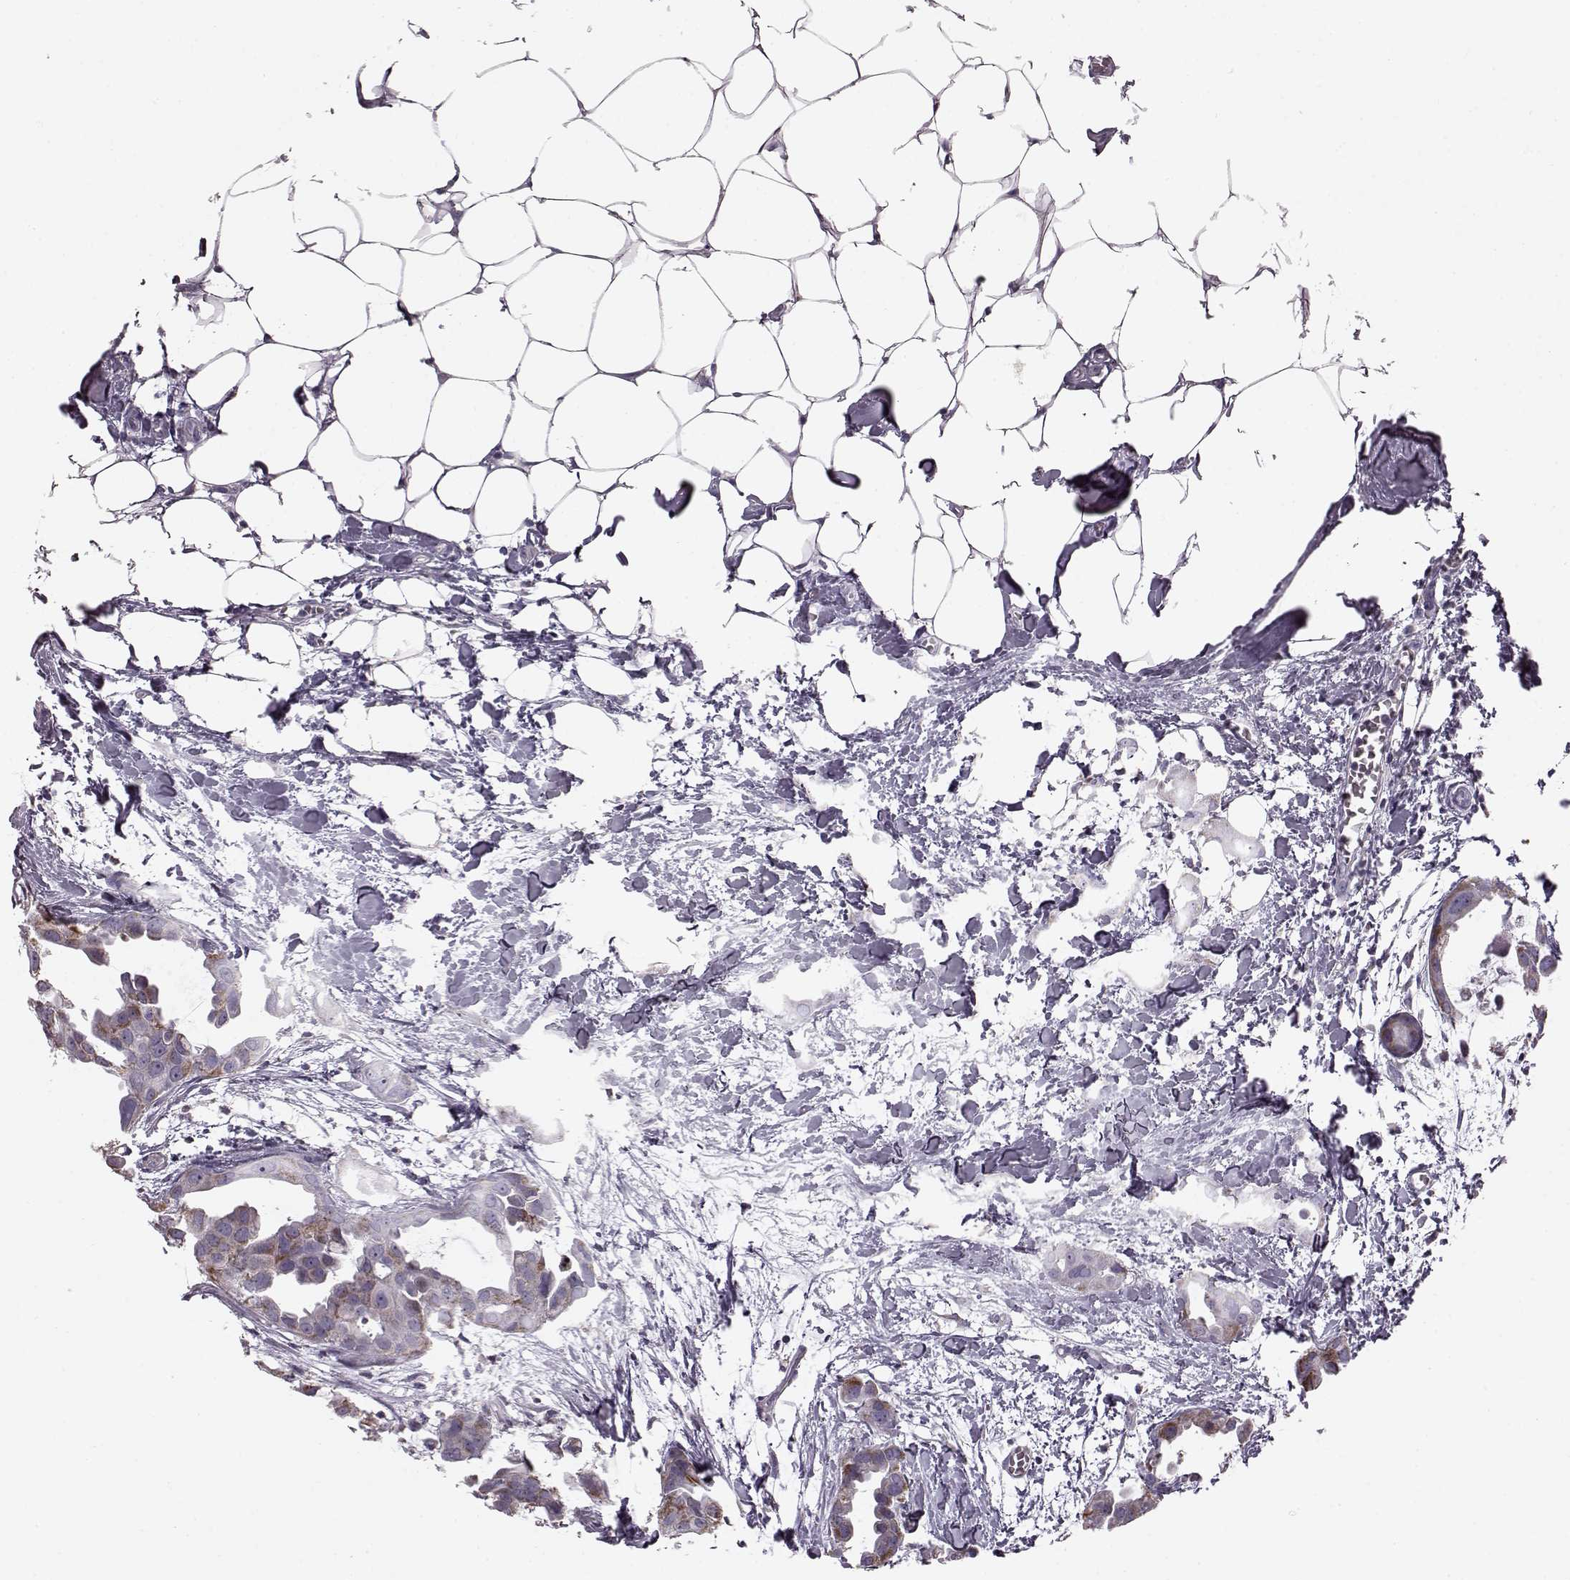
{"staining": {"intensity": "moderate", "quantity": ">75%", "location": "cytoplasmic/membranous"}, "tissue": "breast cancer", "cell_type": "Tumor cells", "image_type": "cancer", "snomed": [{"axis": "morphology", "description": "Duct carcinoma"}, {"axis": "topography", "description": "Breast"}], "caption": "A micrograph of breast cancer (intraductal carcinoma) stained for a protein exhibits moderate cytoplasmic/membranous brown staining in tumor cells. Nuclei are stained in blue.", "gene": "ATP5MF", "patient": {"sex": "female", "age": 38}}